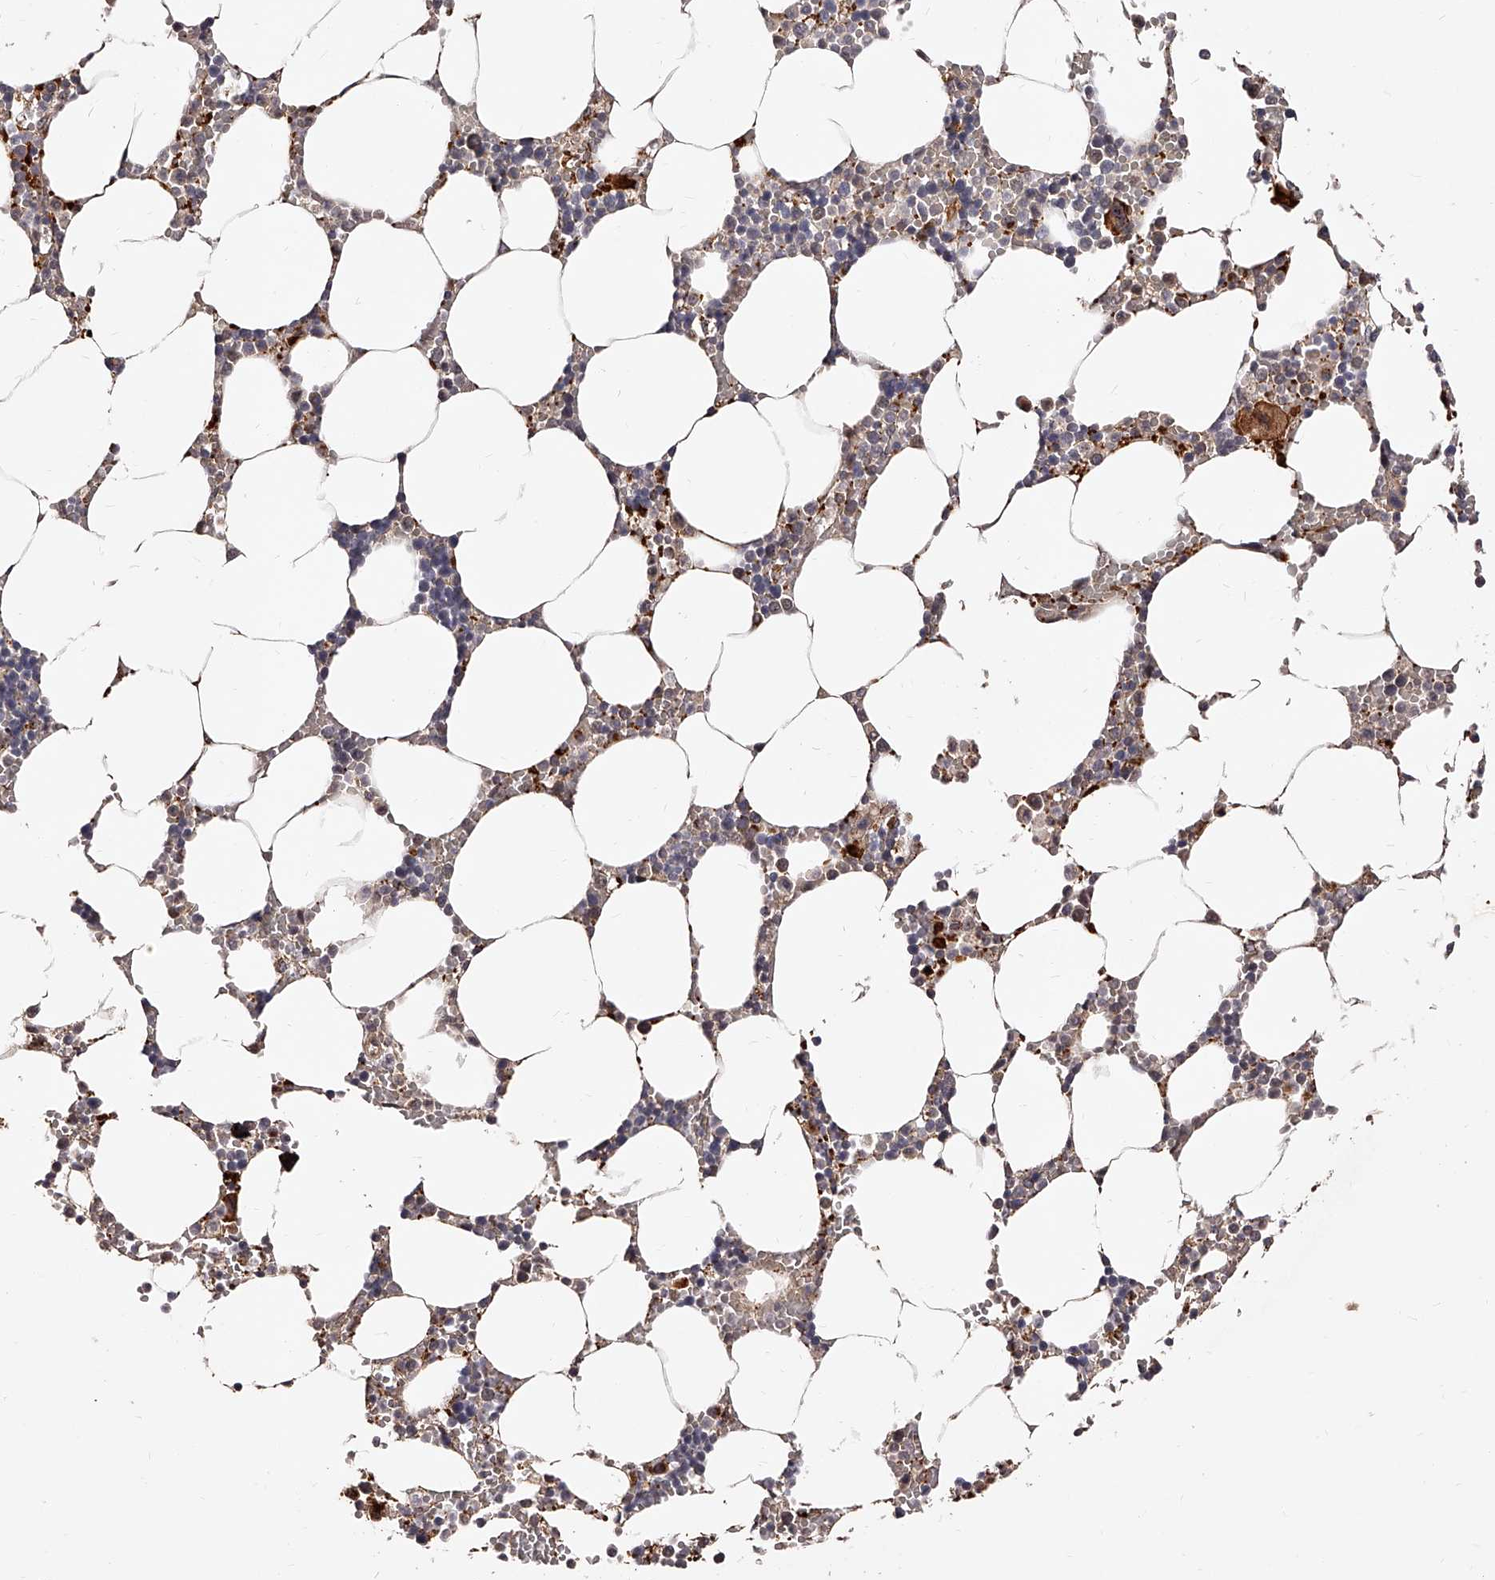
{"staining": {"intensity": "strong", "quantity": "<25%", "location": "cytoplasmic/membranous"}, "tissue": "bone marrow", "cell_type": "Hematopoietic cells", "image_type": "normal", "snomed": [{"axis": "morphology", "description": "Normal tissue, NOS"}, {"axis": "topography", "description": "Bone marrow"}], "caption": "DAB (3,3'-diaminobenzidine) immunohistochemical staining of unremarkable human bone marrow displays strong cytoplasmic/membranous protein expression in about <25% of hematopoietic cells.", "gene": "ZNF502", "patient": {"sex": "male", "age": 70}}